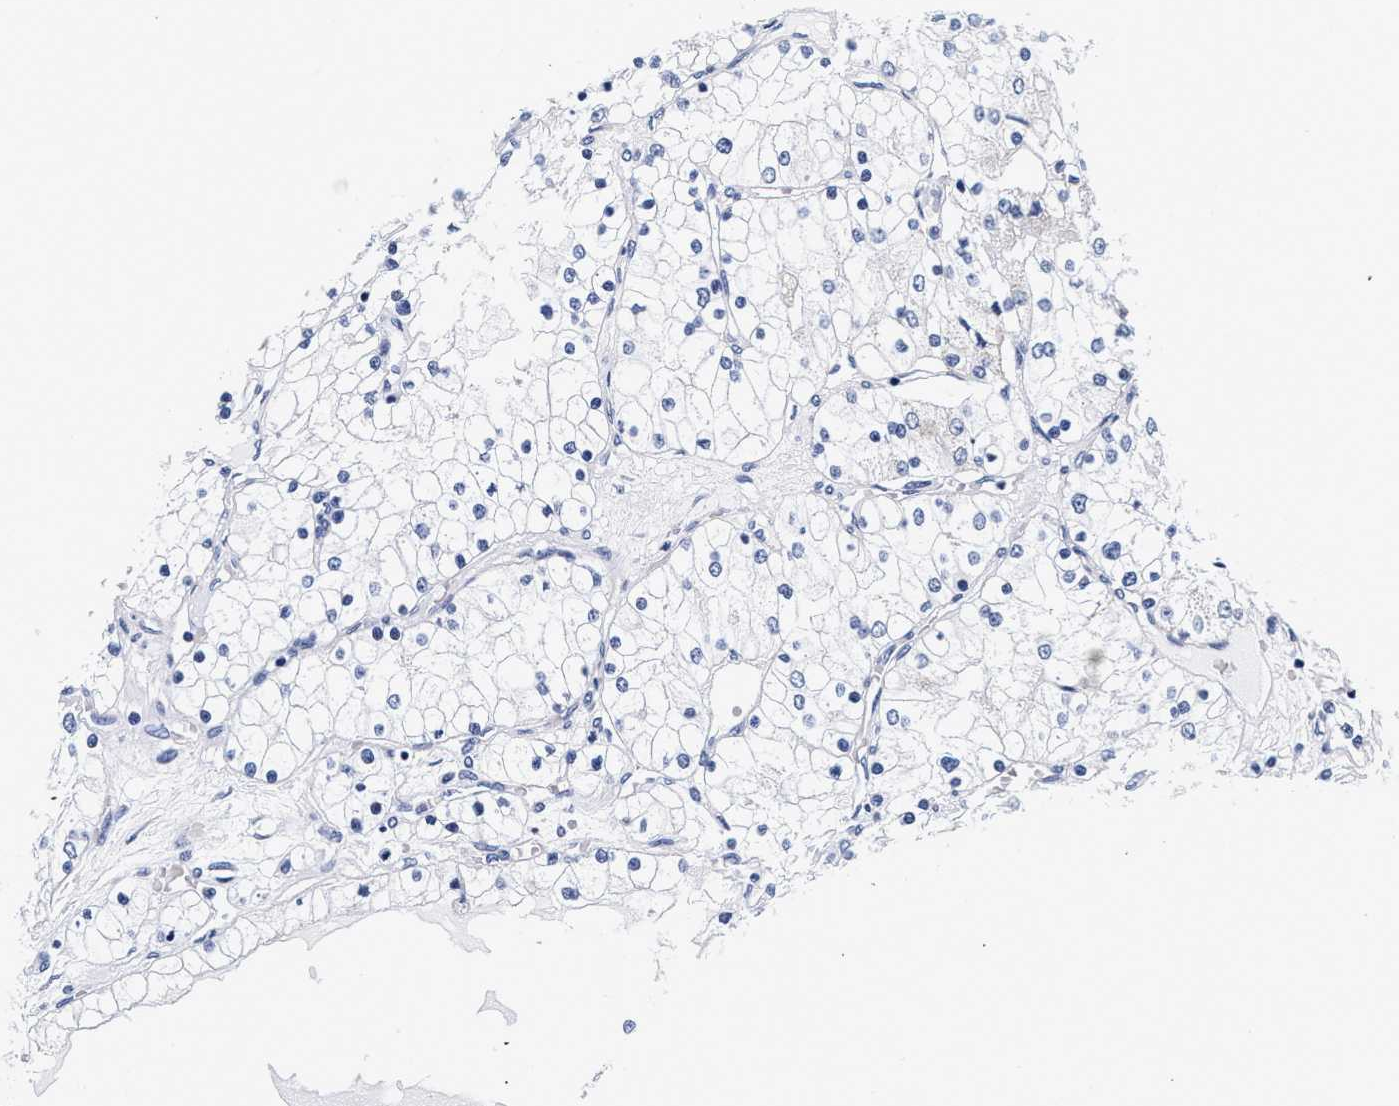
{"staining": {"intensity": "negative", "quantity": "none", "location": "none"}, "tissue": "renal cancer", "cell_type": "Tumor cells", "image_type": "cancer", "snomed": [{"axis": "morphology", "description": "Adenocarcinoma, NOS"}, {"axis": "topography", "description": "Kidney"}], "caption": "Immunohistochemical staining of human renal adenocarcinoma displays no significant staining in tumor cells.", "gene": "RAB3B", "patient": {"sex": "male", "age": 68}}